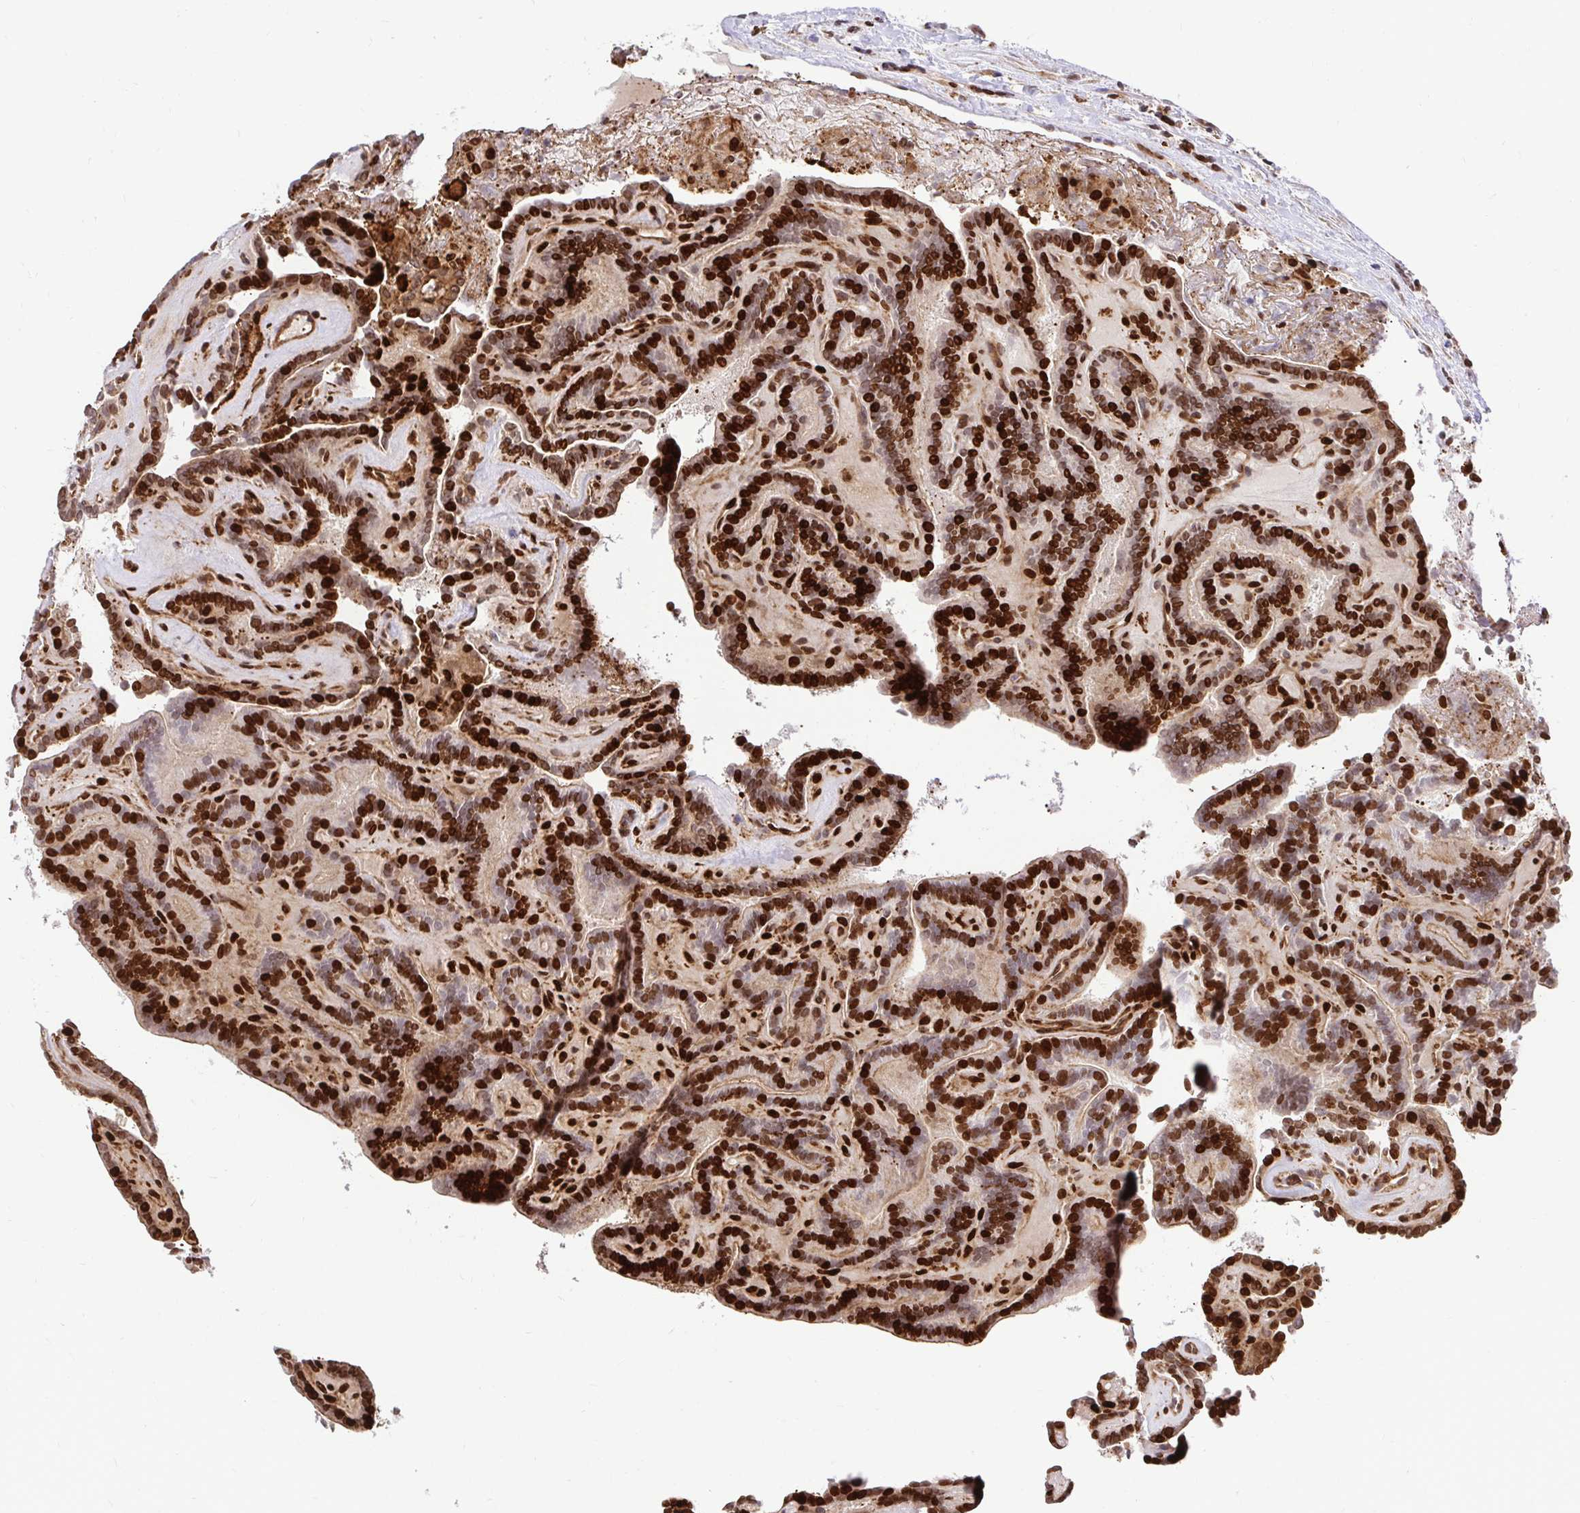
{"staining": {"intensity": "strong", "quantity": ">75%", "location": "nuclear"}, "tissue": "thyroid cancer", "cell_type": "Tumor cells", "image_type": "cancer", "snomed": [{"axis": "morphology", "description": "Papillary adenocarcinoma, NOS"}, {"axis": "topography", "description": "Thyroid gland"}], "caption": "Strong nuclear staining is present in approximately >75% of tumor cells in thyroid cancer (papillary adenocarcinoma). (brown staining indicates protein expression, while blue staining denotes nuclei).", "gene": "GSN", "patient": {"sex": "female", "age": 21}}